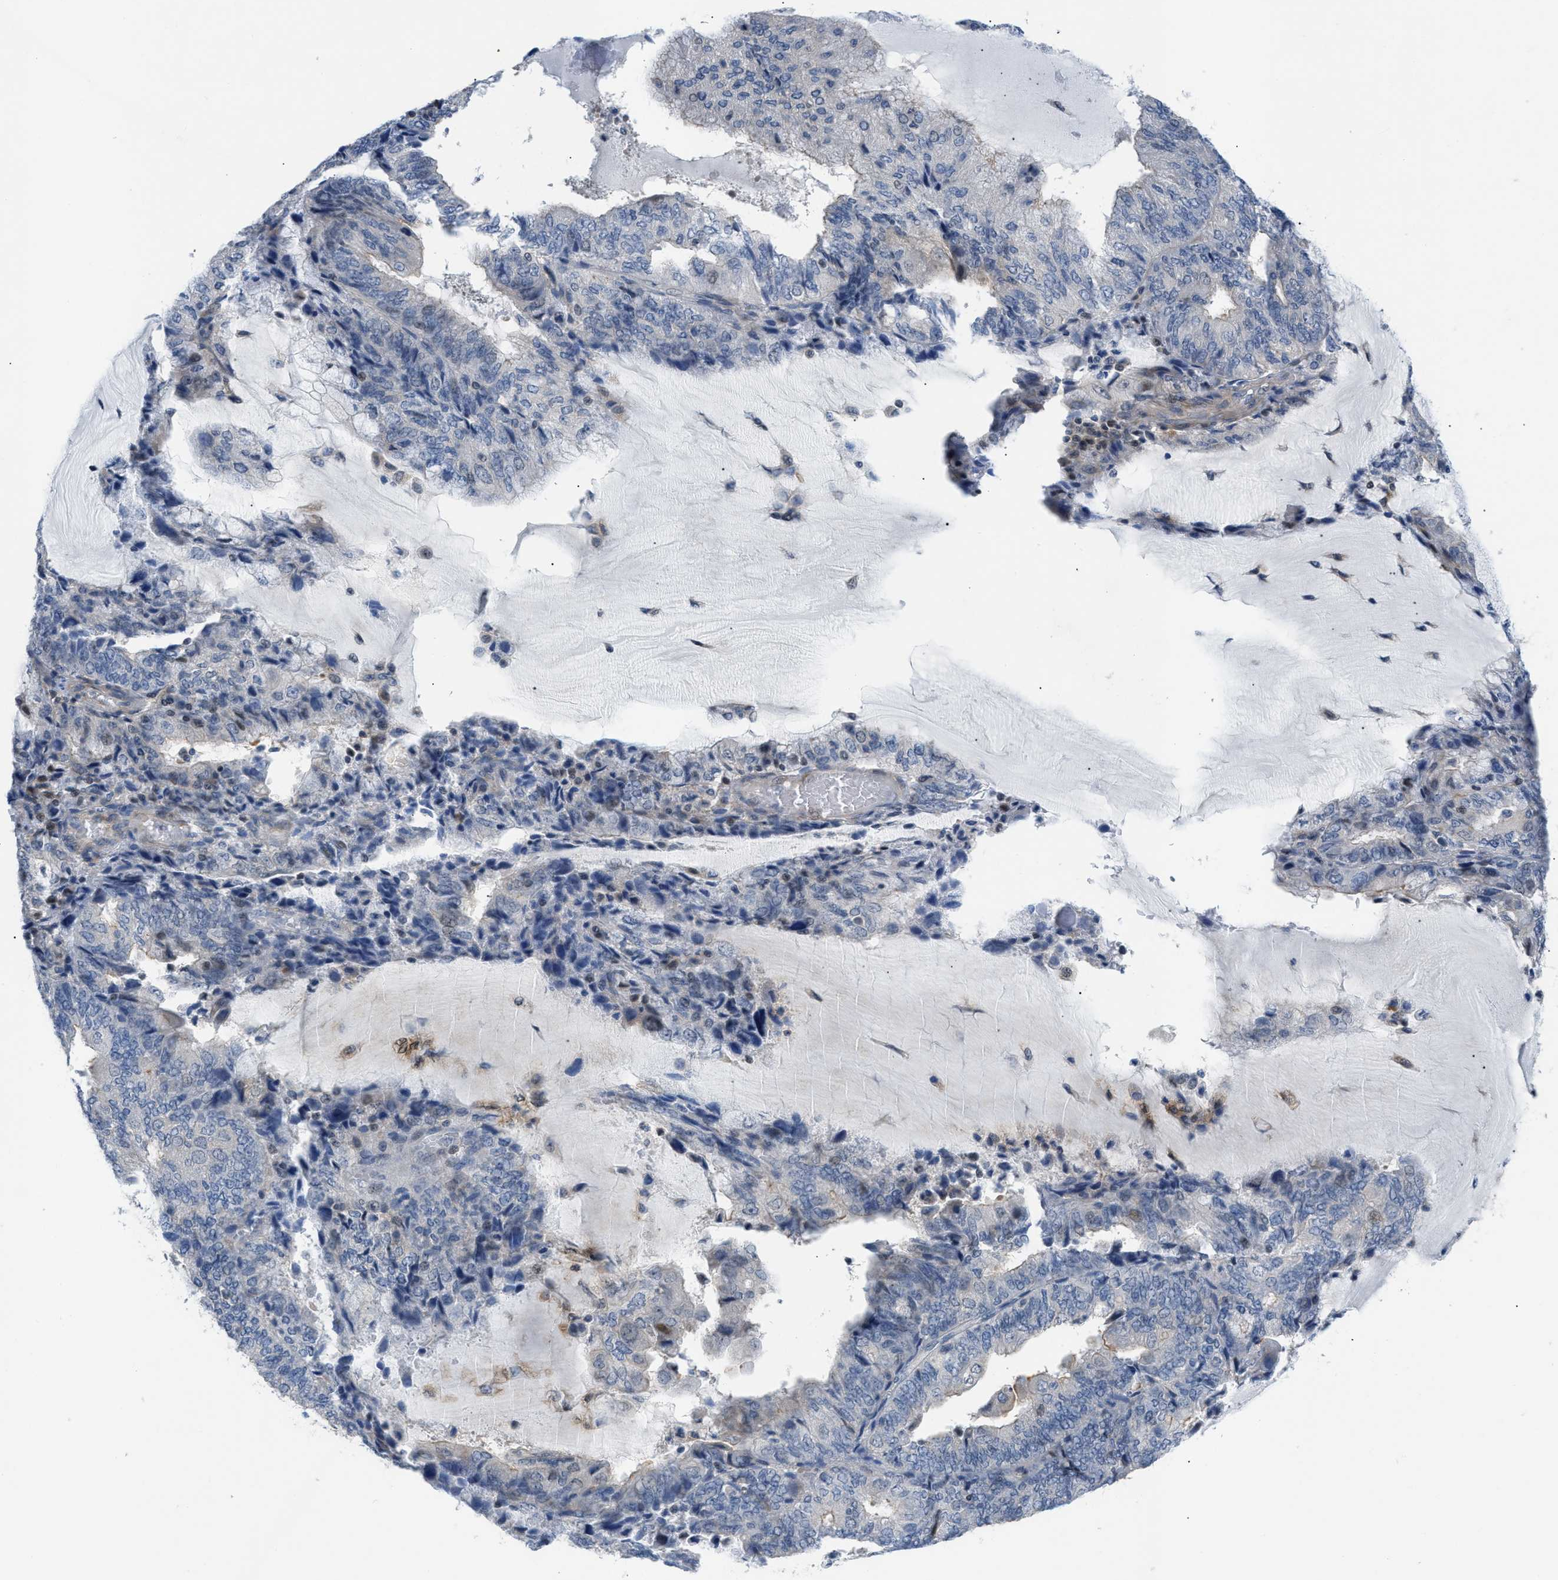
{"staining": {"intensity": "weak", "quantity": "<25%", "location": "nuclear"}, "tissue": "endometrial cancer", "cell_type": "Tumor cells", "image_type": "cancer", "snomed": [{"axis": "morphology", "description": "Adenocarcinoma, NOS"}, {"axis": "topography", "description": "Endometrium"}], "caption": "DAB (3,3'-diaminobenzidine) immunohistochemical staining of human adenocarcinoma (endometrial) reveals no significant positivity in tumor cells.", "gene": "FDCSP", "patient": {"sex": "female", "age": 81}}